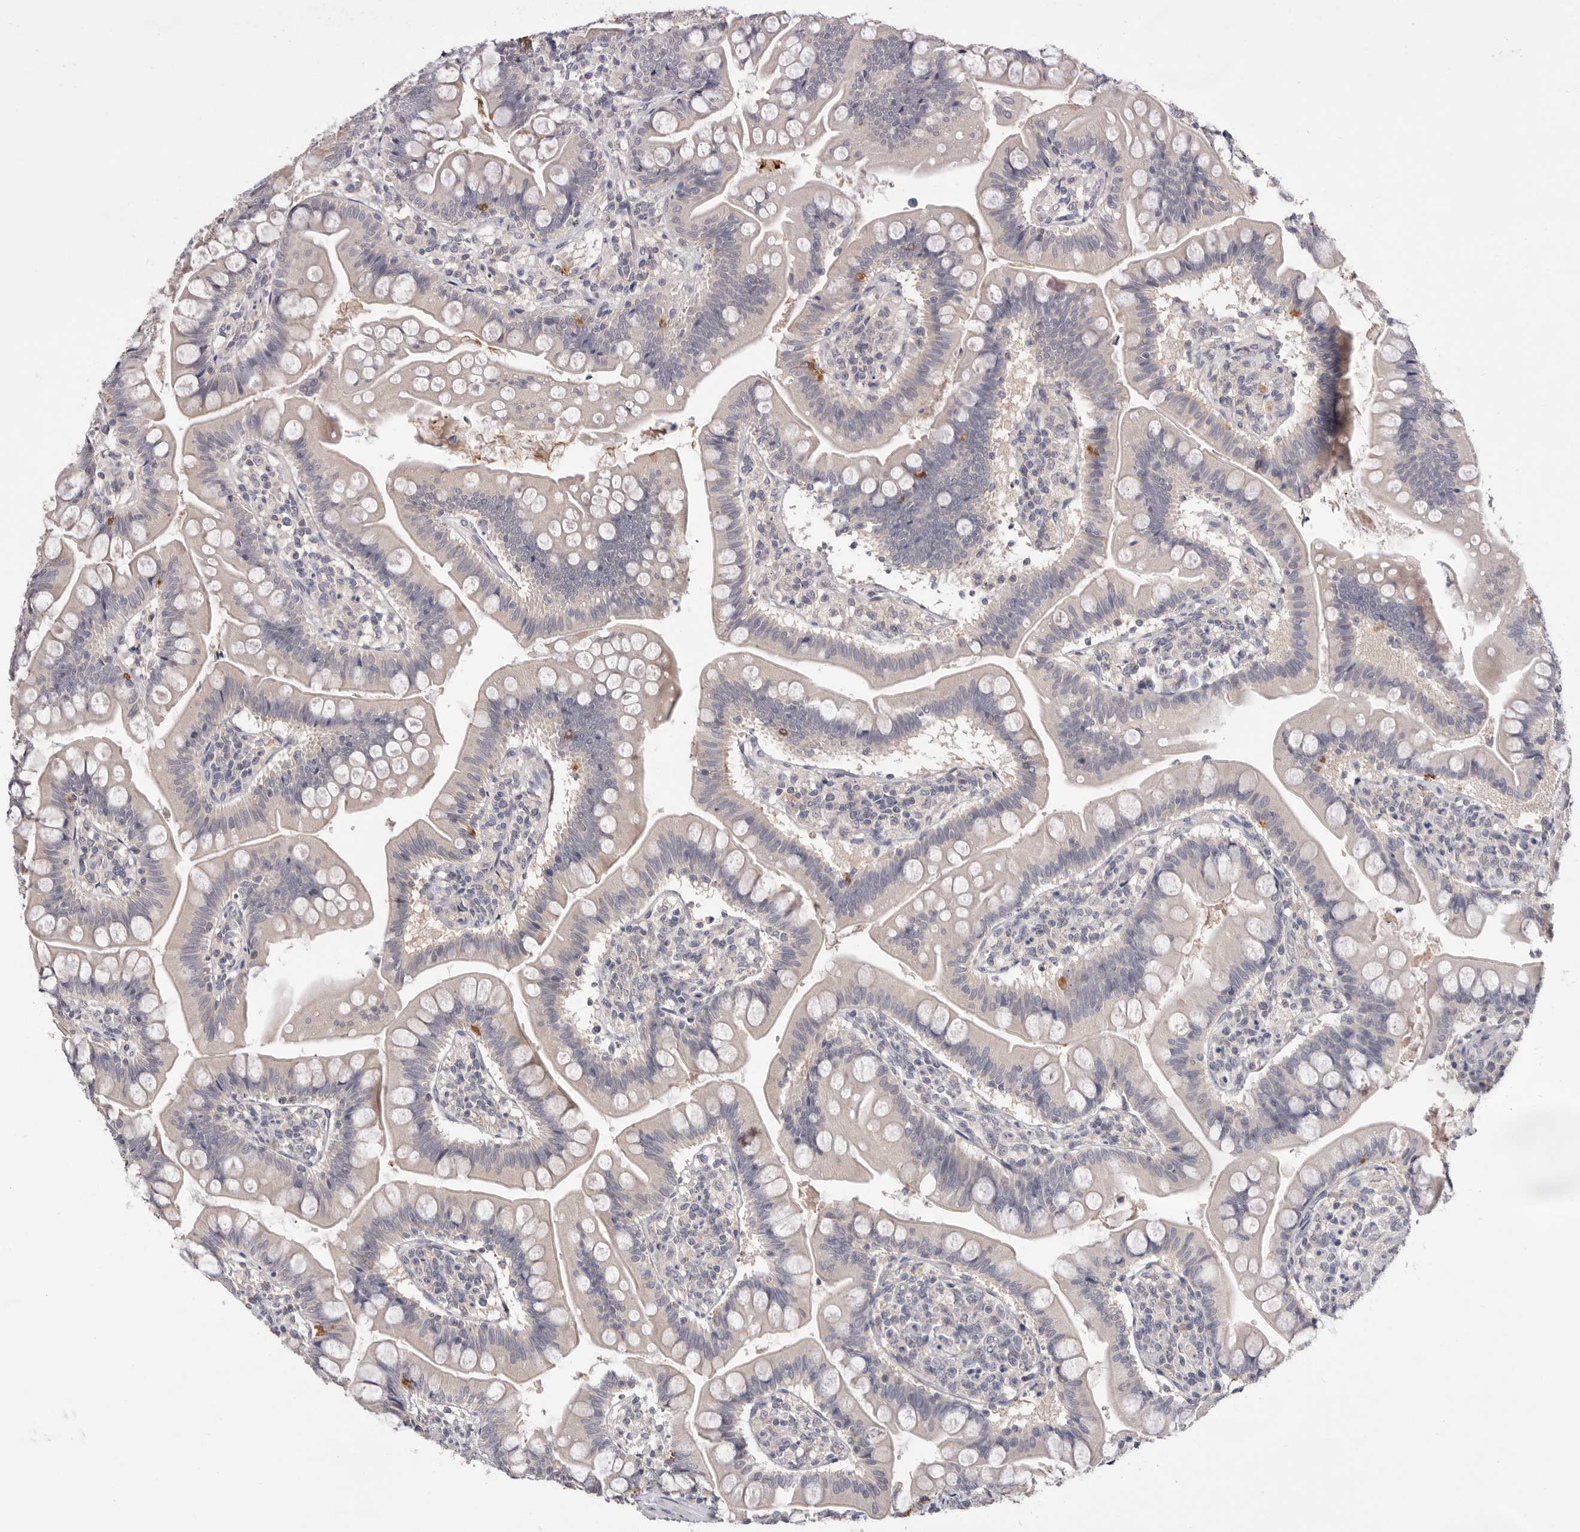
{"staining": {"intensity": "negative", "quantity": "none", "location": "none"}, "tissue": "small intestine", "cell_type": "Glandular cells", "image_type": "normal", "snomed": [{"axis": "morphology", "description": "Normal tissue, NOS"}, {"axis": "topography", "description": "Small intestine"}], "caption": "Human small intestine stained for a protein using IHC exhibits no positivity in glandular cells.", "gene": "DOP1A", "patient": {"sex": "male", "age": 7}}